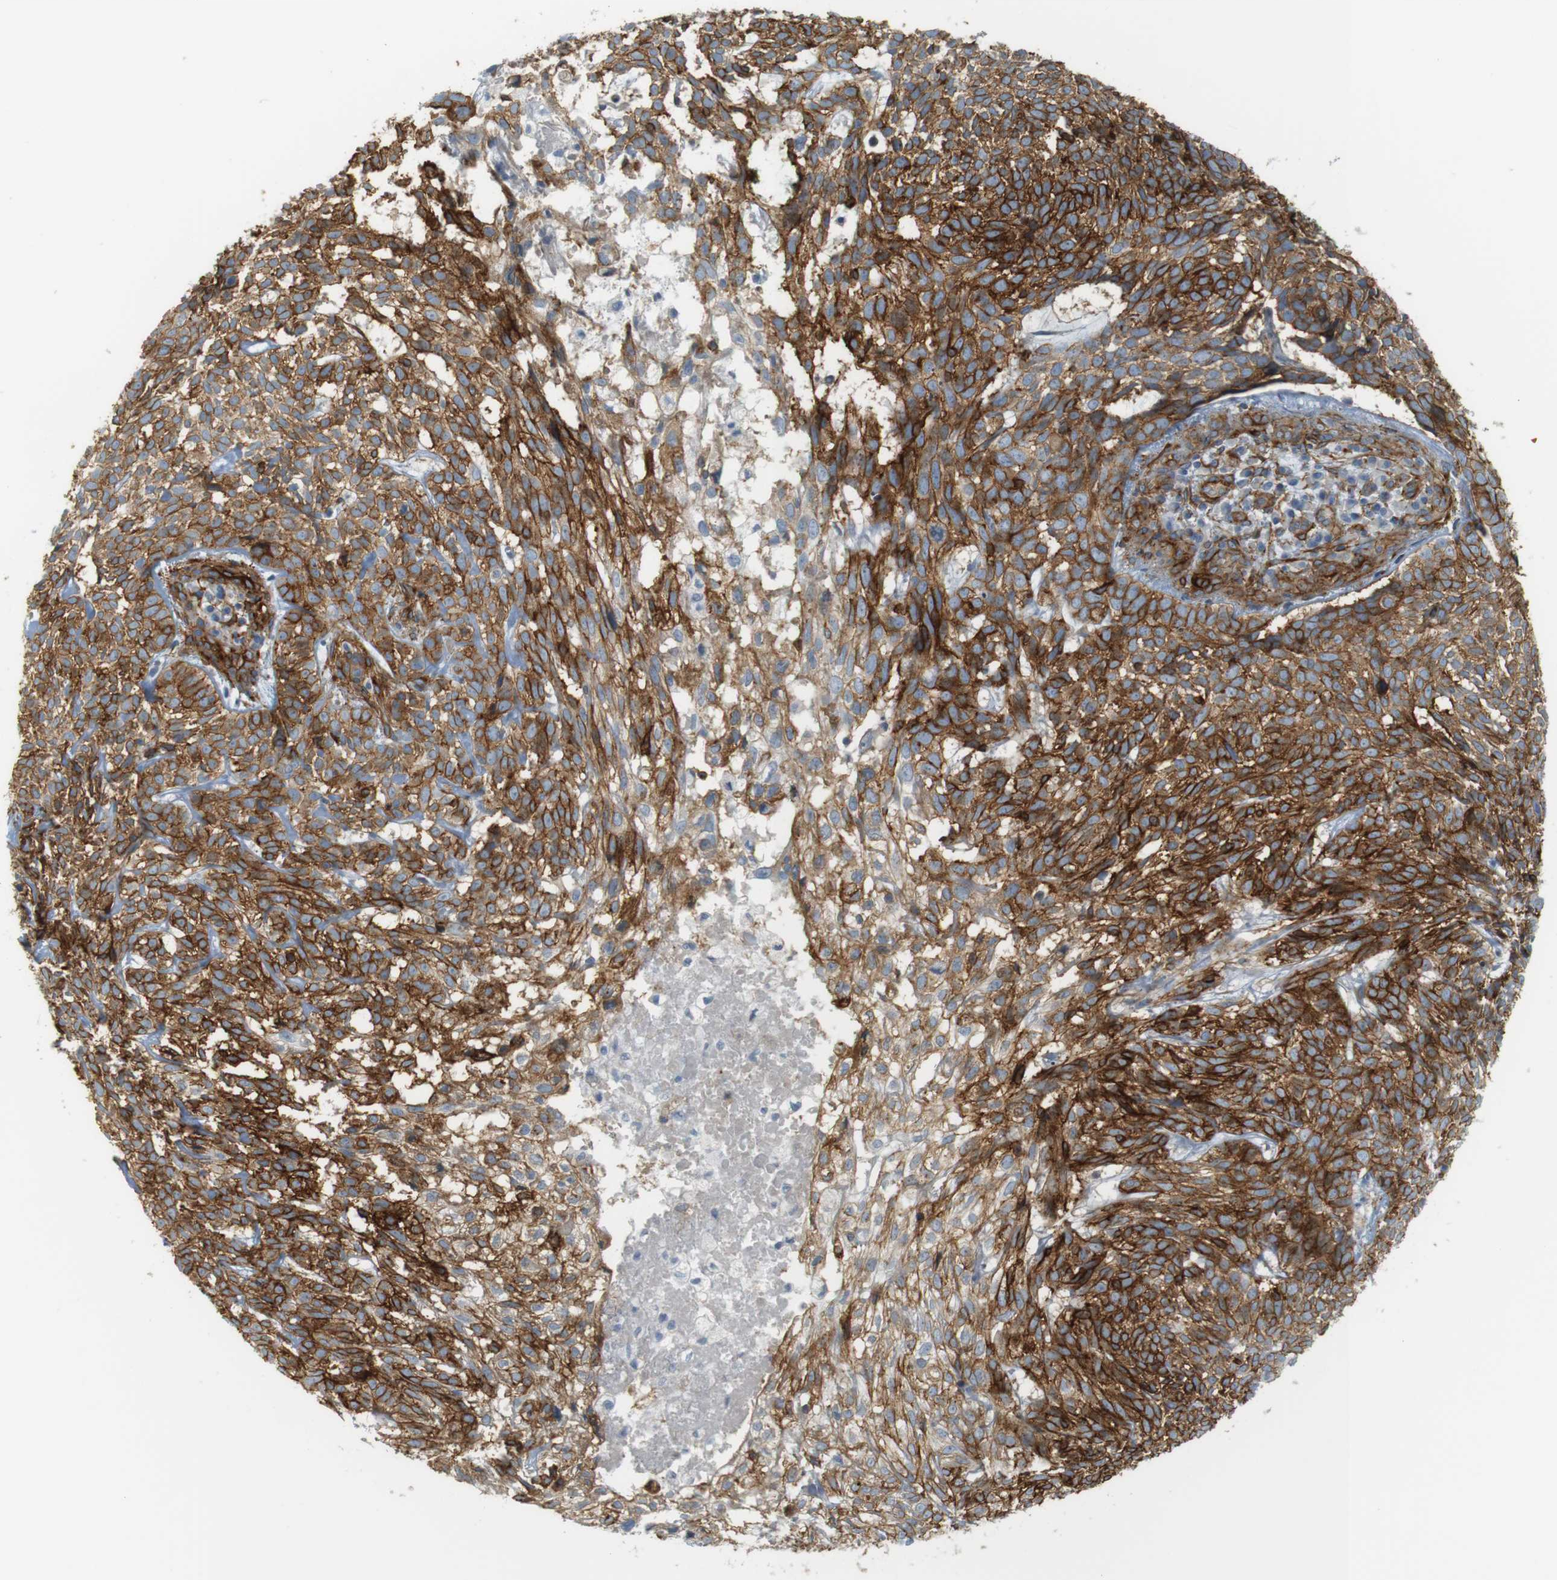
{"staining": {"intensity": "strong", "quantity": ">75%", "location": "cytoplasmic/membranous"}, "tissue": "skin cancer", "cell_type": "Tumor cells", "image_type": "cancer", "snomed": [{"axis": "morphology", "description": "Basal cell carcinoma"}, {"axis": "topography", "description": "Skin"}], "caption": "This histopathology image exhibits skin cancer stained with immunohistochemistry (IHC) to label a protein in brown. The cytoplasmic/membranous of tumor cells show strong positivity for the protein. Nuclei are counter-stained blue.", "gene": "F2R", "patient": {"sex": "male", "age": 72}}